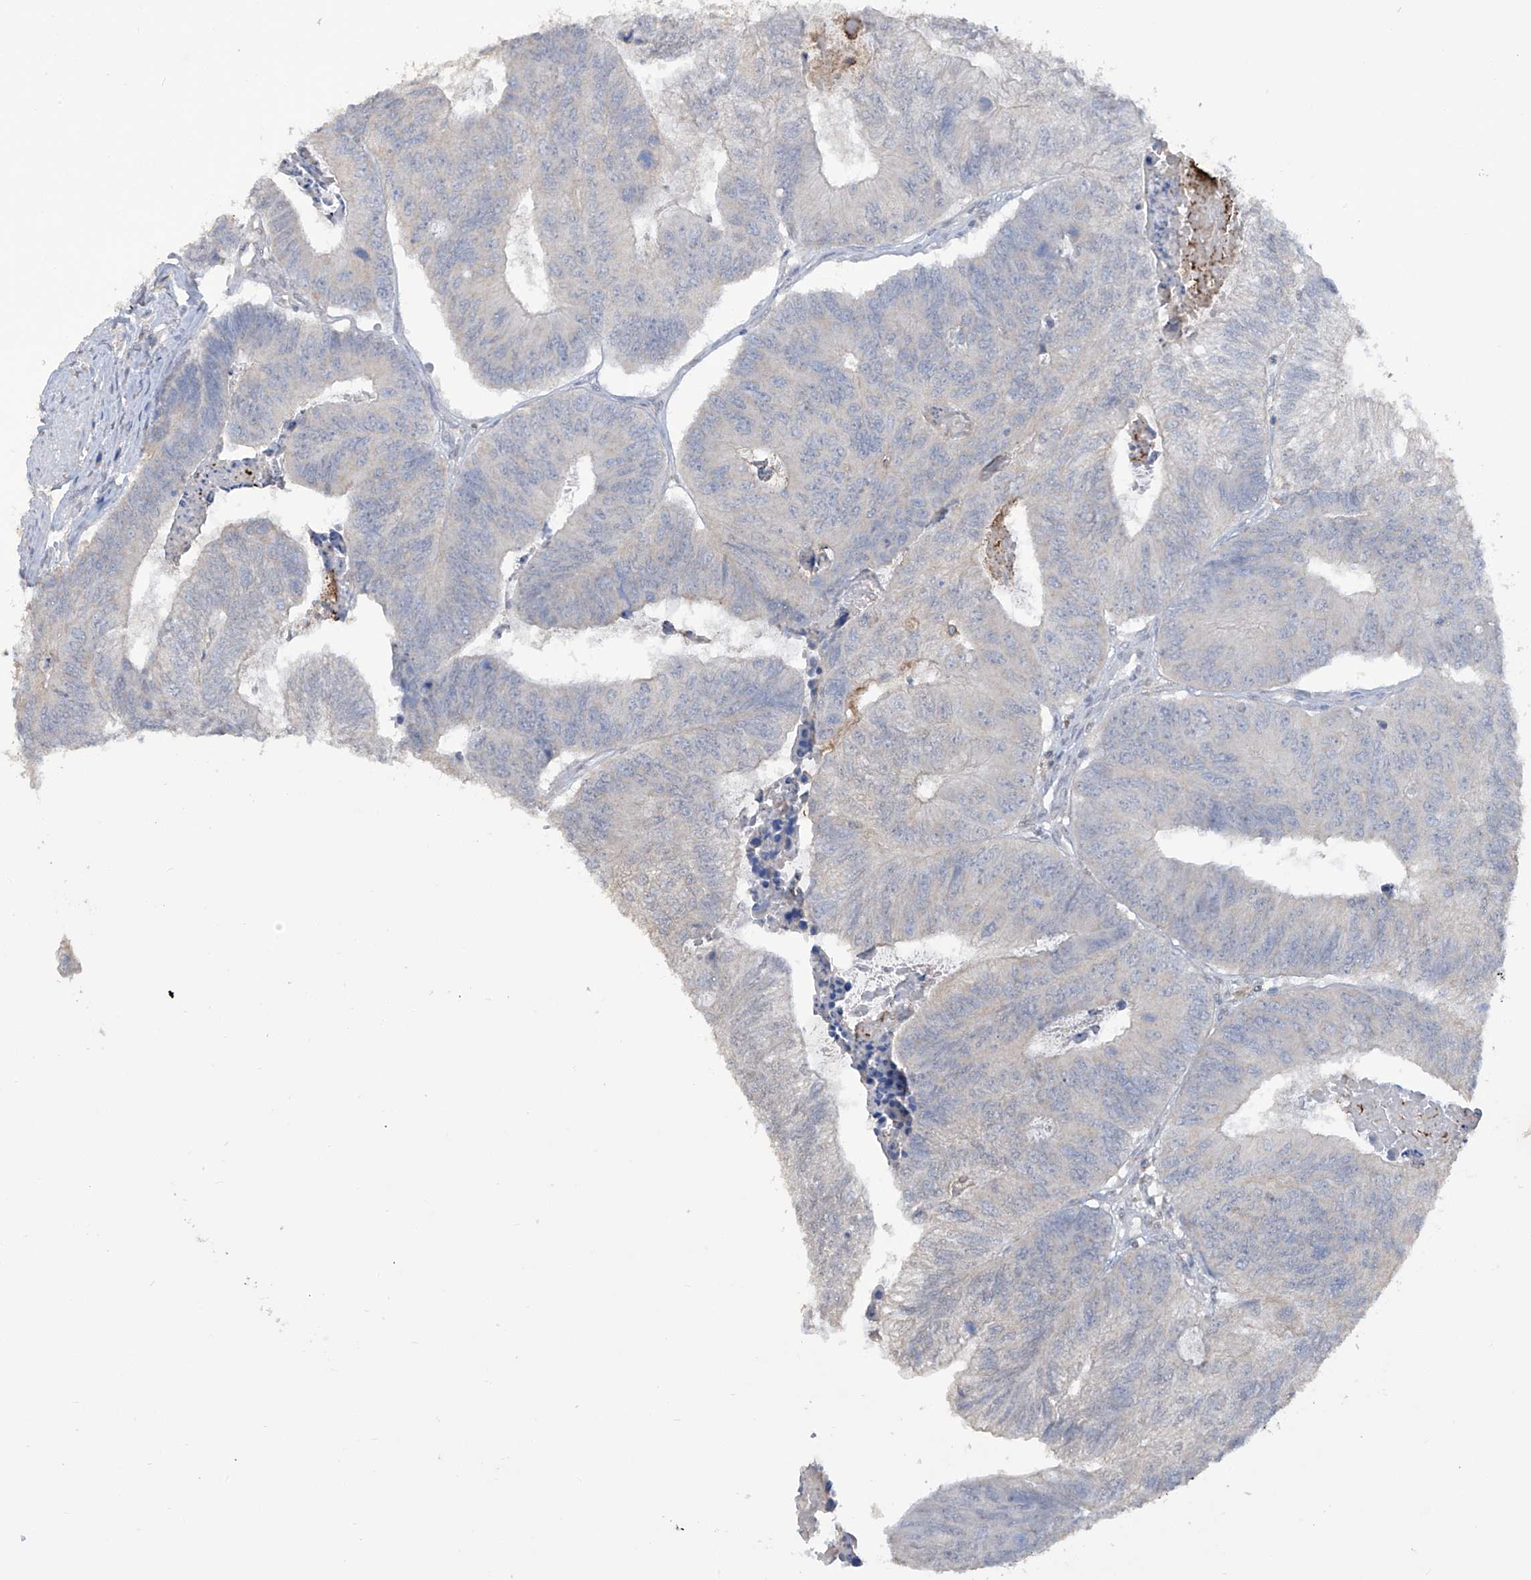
{"staining": {"intensity": "negative", "quantity": "none", "location": "none"}, "tissue": "colorectal cancer", "cell_type": "Tumor cells", "image_type": "cancer", "snomed": [{"axis": "morphology", "description": "Adenocarcinoma, NOS"}, {"axis": "topography", "description": "Colon"}], "caption": "DAB immunohistochemical staining of colorectal cancer reveals no significant expression in tumor cells.", "gene": "HAS3", "patient": {"sex": "female", "age": 67}}